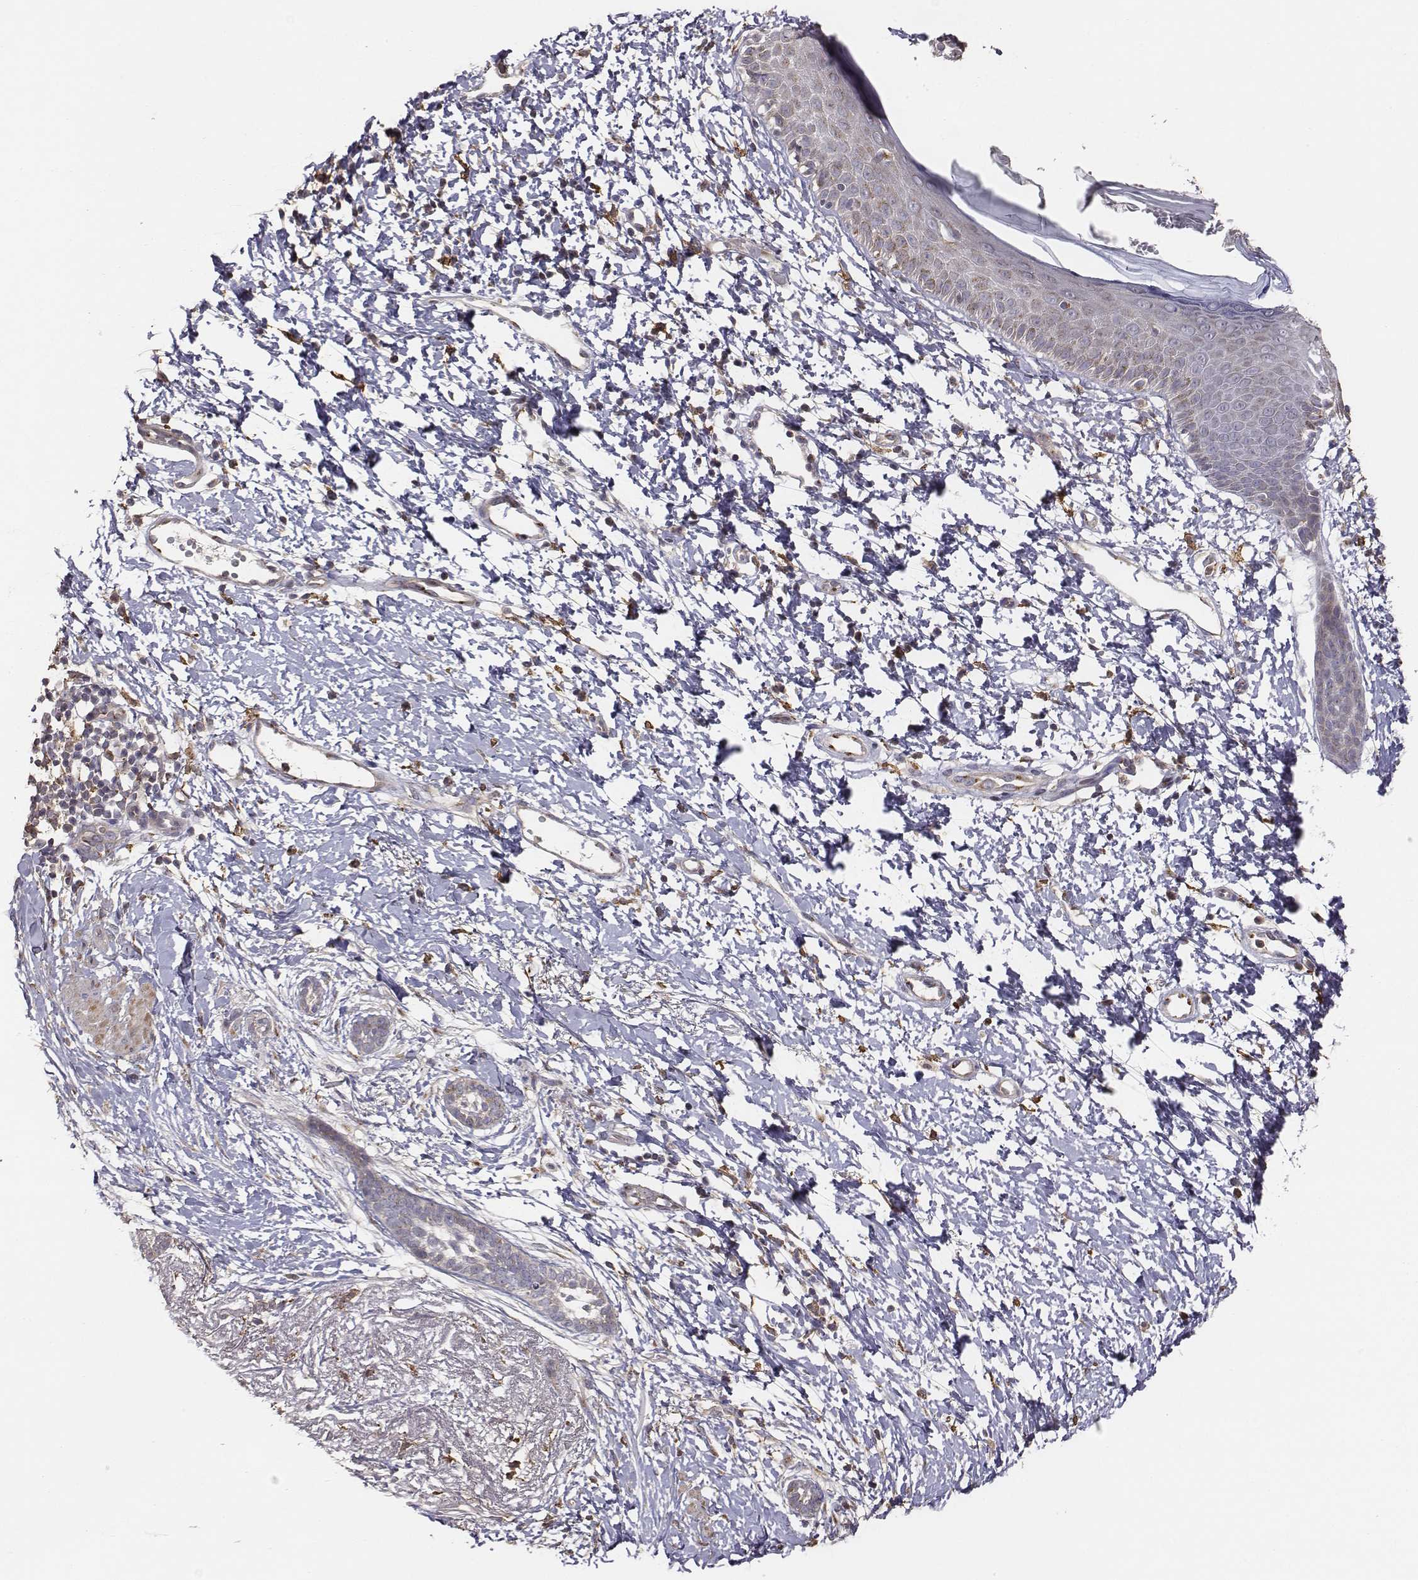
{"staining": {"intensity": "weak", "quantity": ">75%", "location": "cytoplasmic/membranous"}, "tissue": "skin cancer", "cell_type": "Tumor cells", "image_type": "cancer", "snomed": [{"axis": "morphology", "description": "Normal tissue, NOS"}, {"axis": "morphology", "description": "Basal cell carcinoma"}, {"axis": "topography", "description": "Skin"}], "caption": "This photomicrograph shows immunohistochemistry (IHC) staining of human basal cell carcinoma (skin), with low weak cytoplasmic/membranous expression in about >75% of tumor cells.", "gene": "AP1B1", "patient": {"sex": "male", "age": 84}}